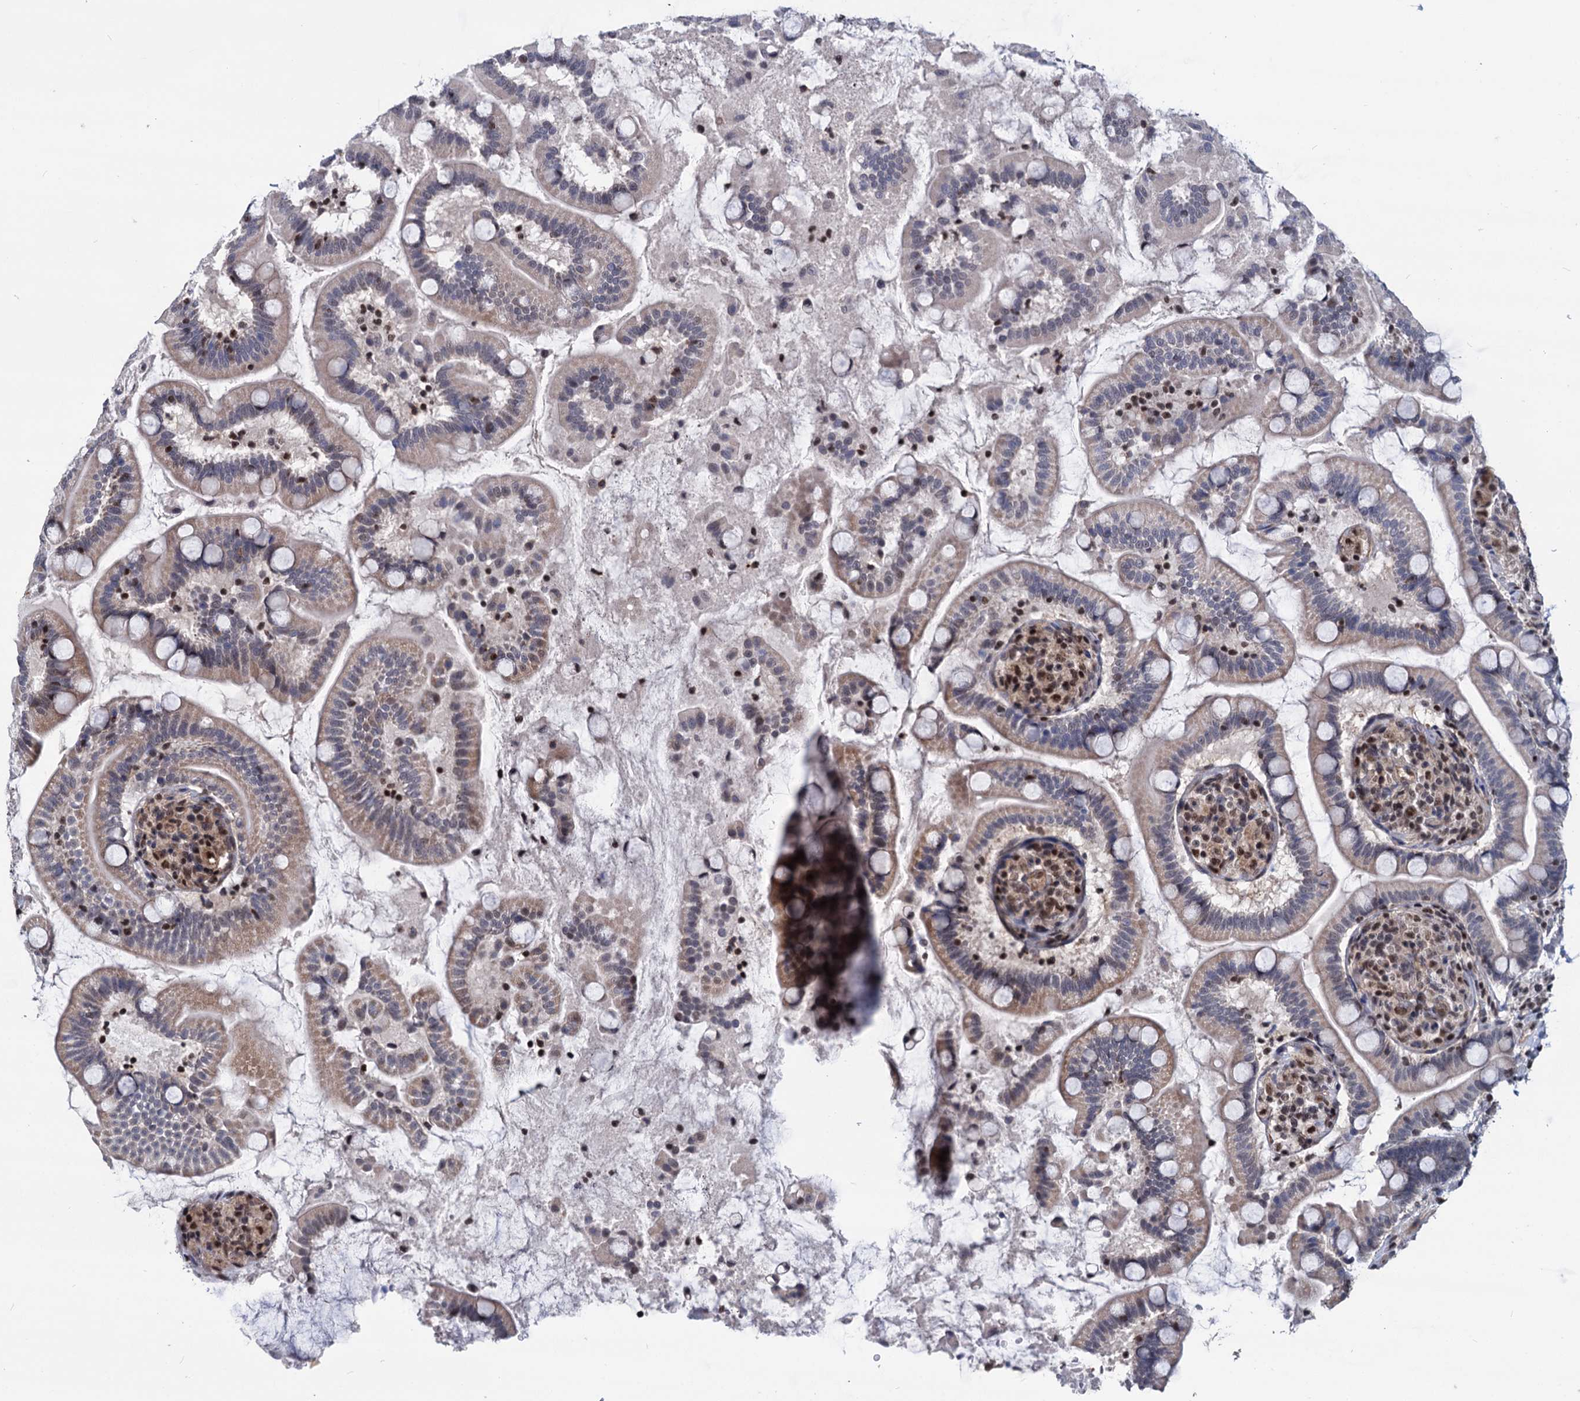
{"staining": {"intensity": "weak", "quantity": "25%-75%", "location": "cytoplasmic/membranous,nuclear"}, "tissue": "small intestine", "cell_type": "Glandular cells", "image_type": "normal", "snomed": [{"axis": "morphology", "description": "Normal tissue, NOS"}, {"axis": "topography", "description": "Small intestine"}], "caption": "Protein staining of benign small intestine reveals weak cytoplasmic/membranous,nuclear staining in approximately 25%-75% of glandular cells. (DAB = brown stain, brightfield microscopy at high magnification).", "gene": "UBLCP1", "patient": {"sex": "female", "age": 64}}